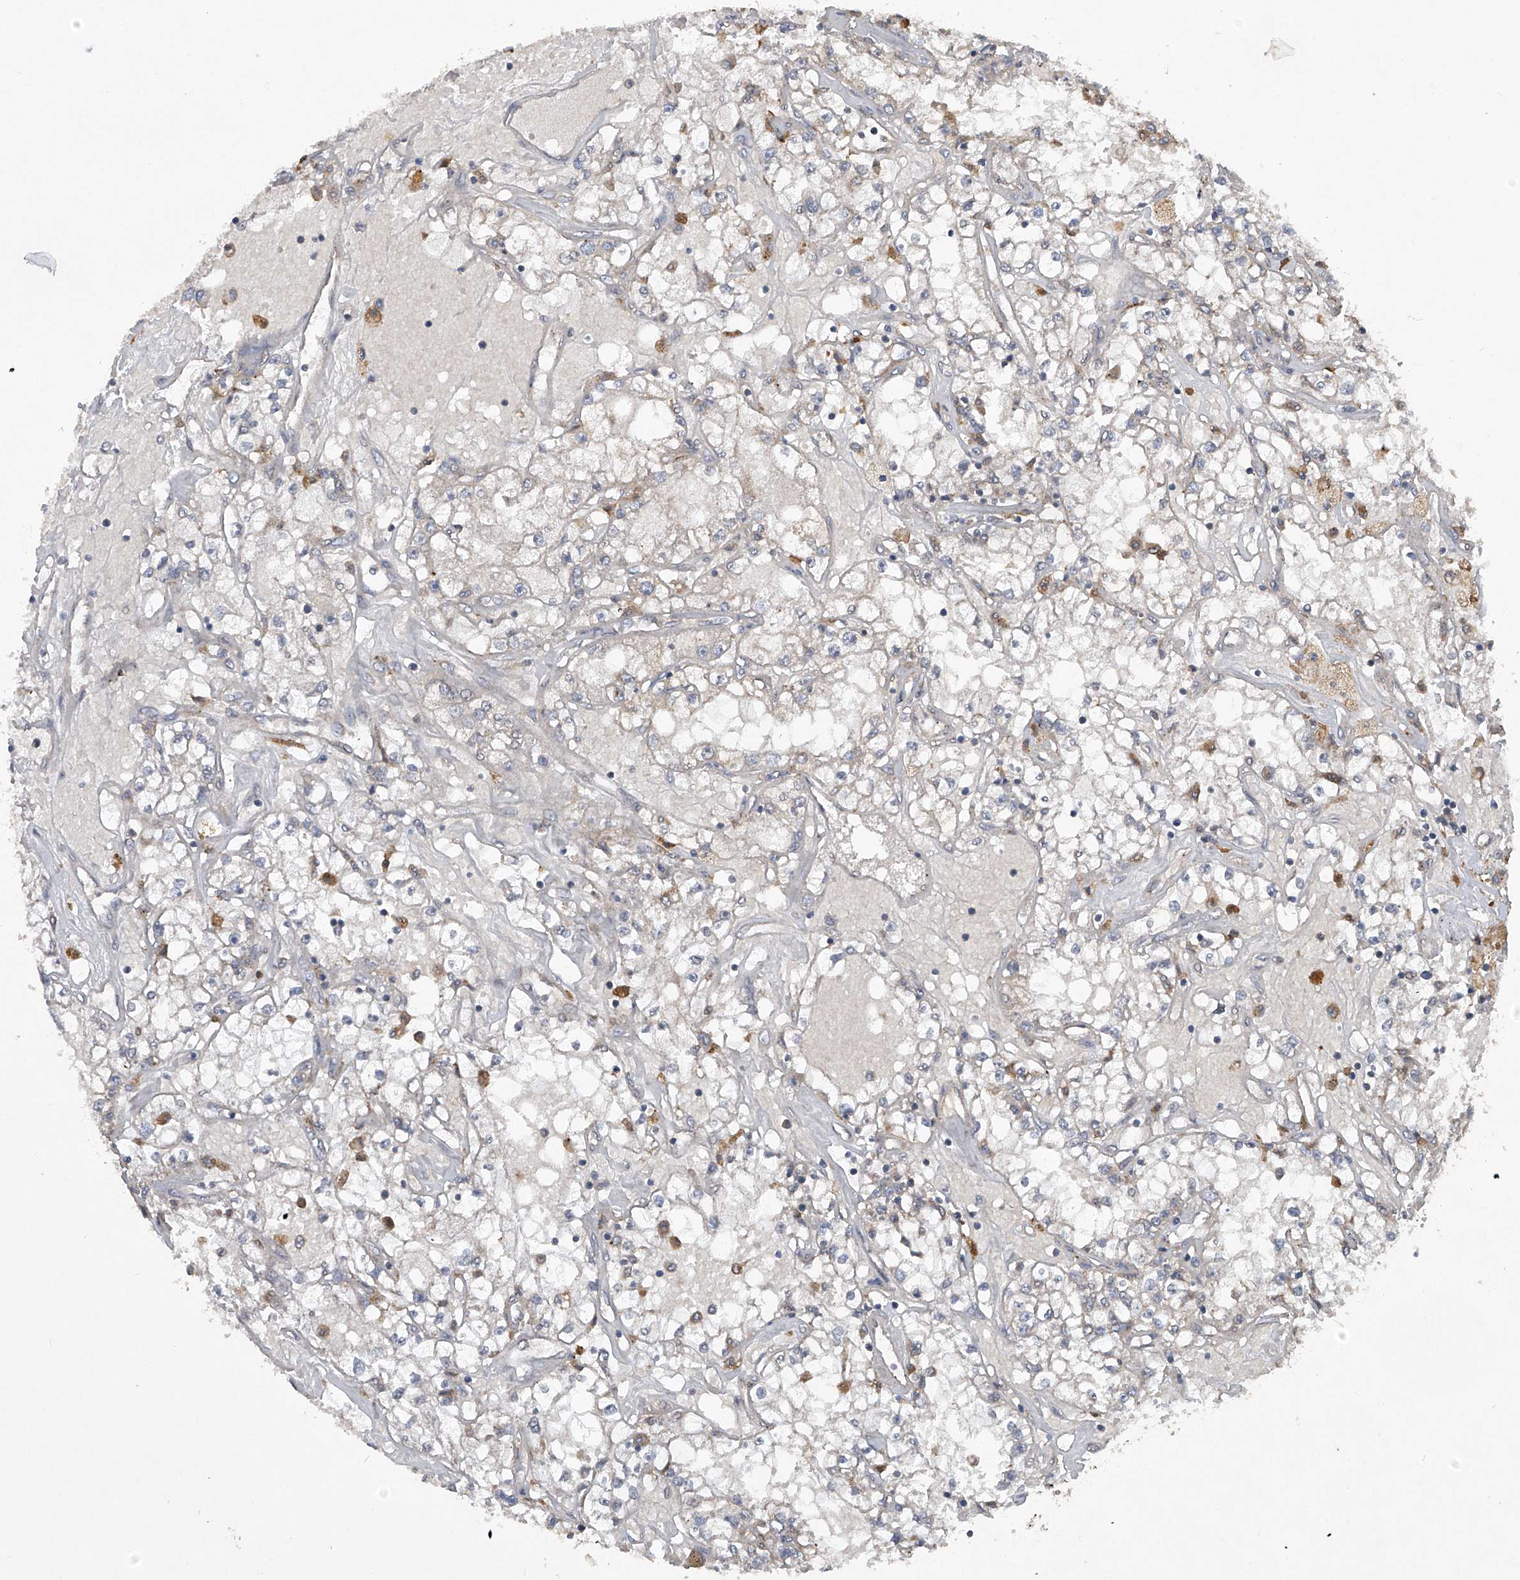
{"staining": {"intensity": "negative", "quantity": "none", "location": "none"}, "tissue": "renal cancer", "cell_type": "Tumor cells", "image_type": "cancer", "snomed": [{"axis": "morphology", "description": "Adenocarcinoma, NOS"}, {"axis": "topography", "description": "Kidney"}], "caption": "This is a histopathology image of immunohistochemistry staining of renal adenocarcinoma, which shows no staining in tumor cells.", "gene": "SUMF2", "patient": {"sex": "male", "age": 56}}